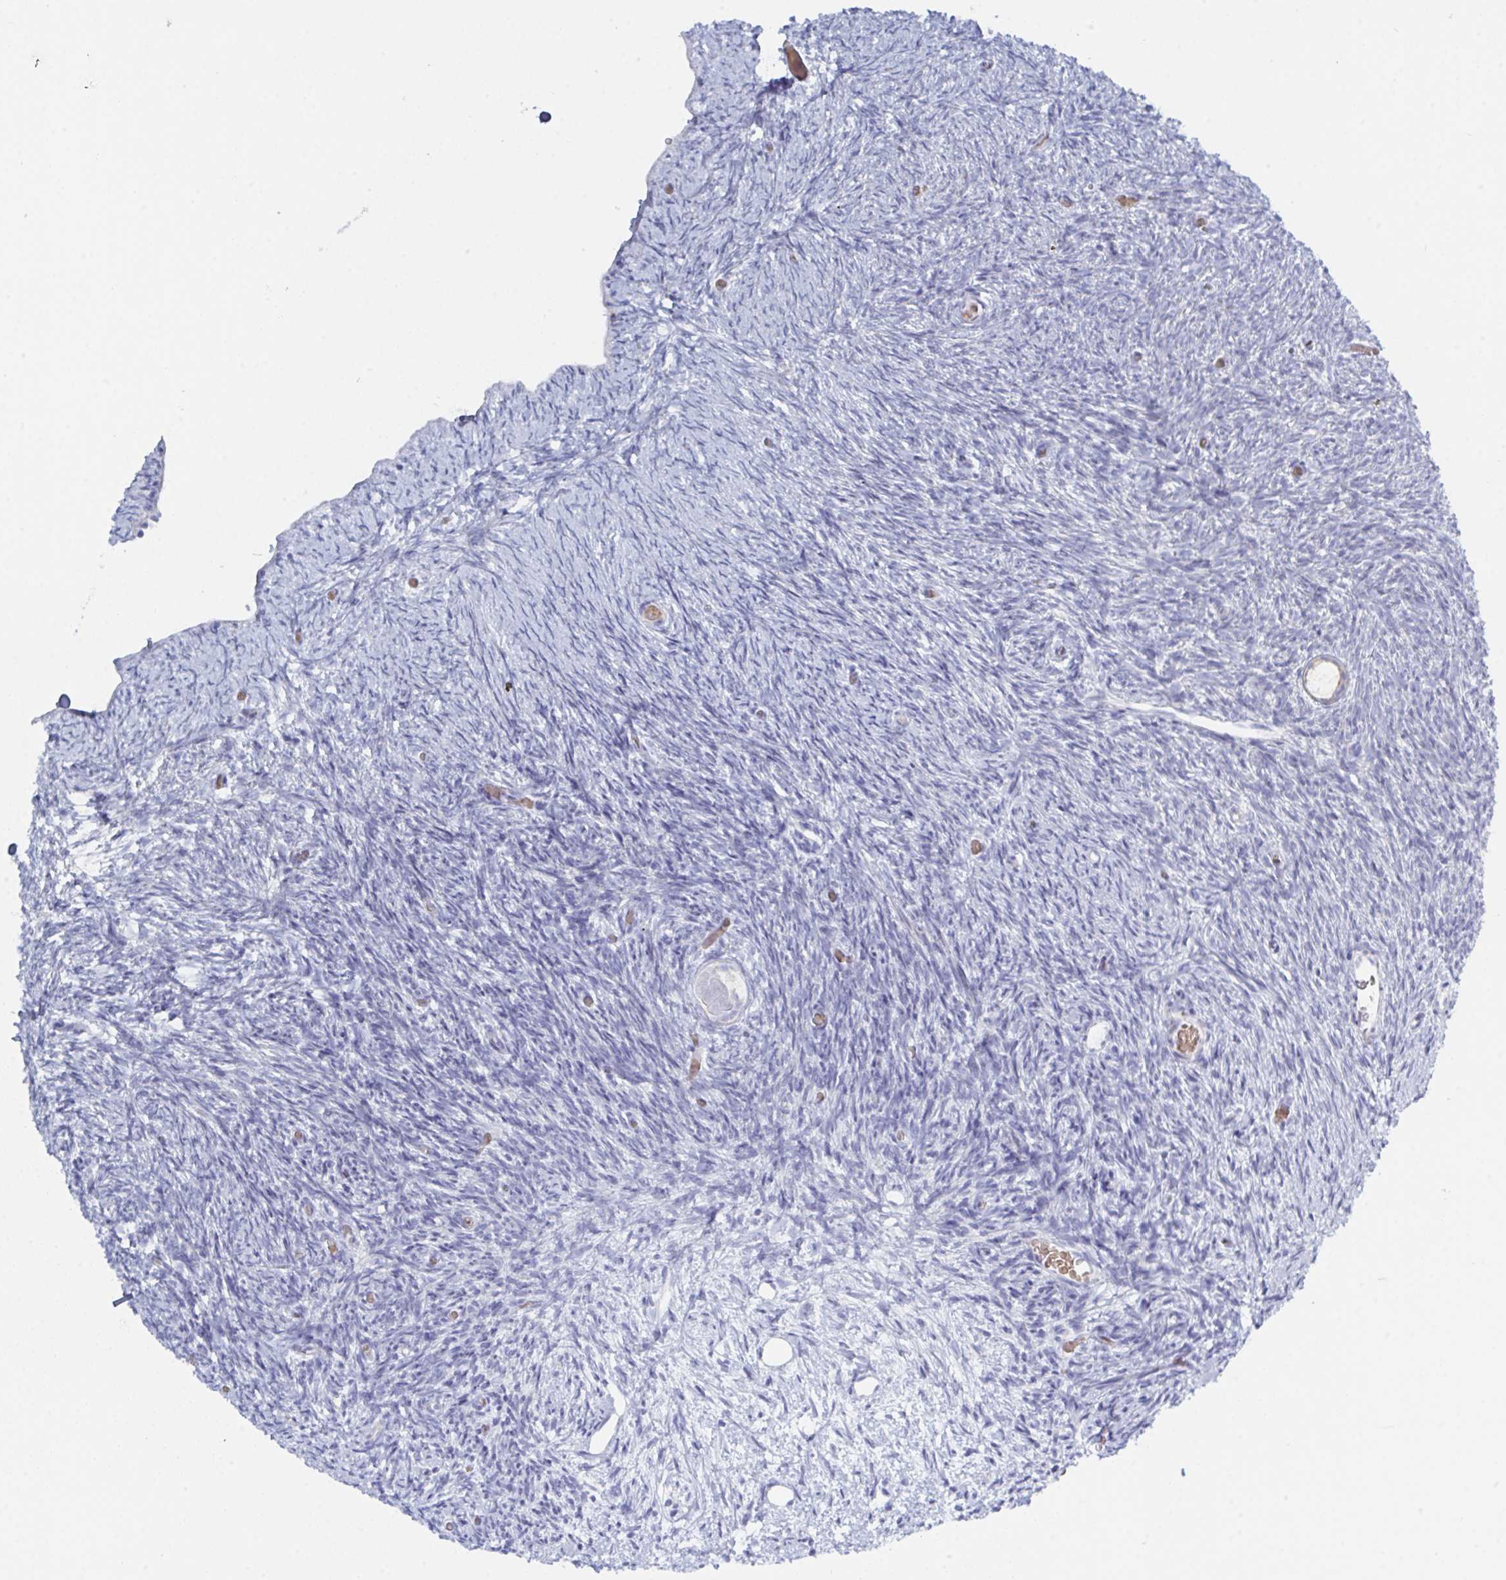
{"staining": {"intensity": "negative", "quantity": "none", "location": "none"}, "tissue": "ovary", "cell_type": "Follicle cells", "image_type": "normal", "snomed": [{"axis": "morphology", "description": "Normal tissue, NOS"}, {"axis": "topography", "description": "Ovary"}], "caption": "DAB immunohistochemical staining of unremarkable ovary displays no significant positivity in follicle cells. Brightfield microscopy of immunohistochemistry (IHC) stained with DAB (3,3'-diaminobenzidine) (brown) and hematoxylin (blue), captured at high magnification.", "gene": "ZNF684", "patient": {"sex": "female", "age": 39}}